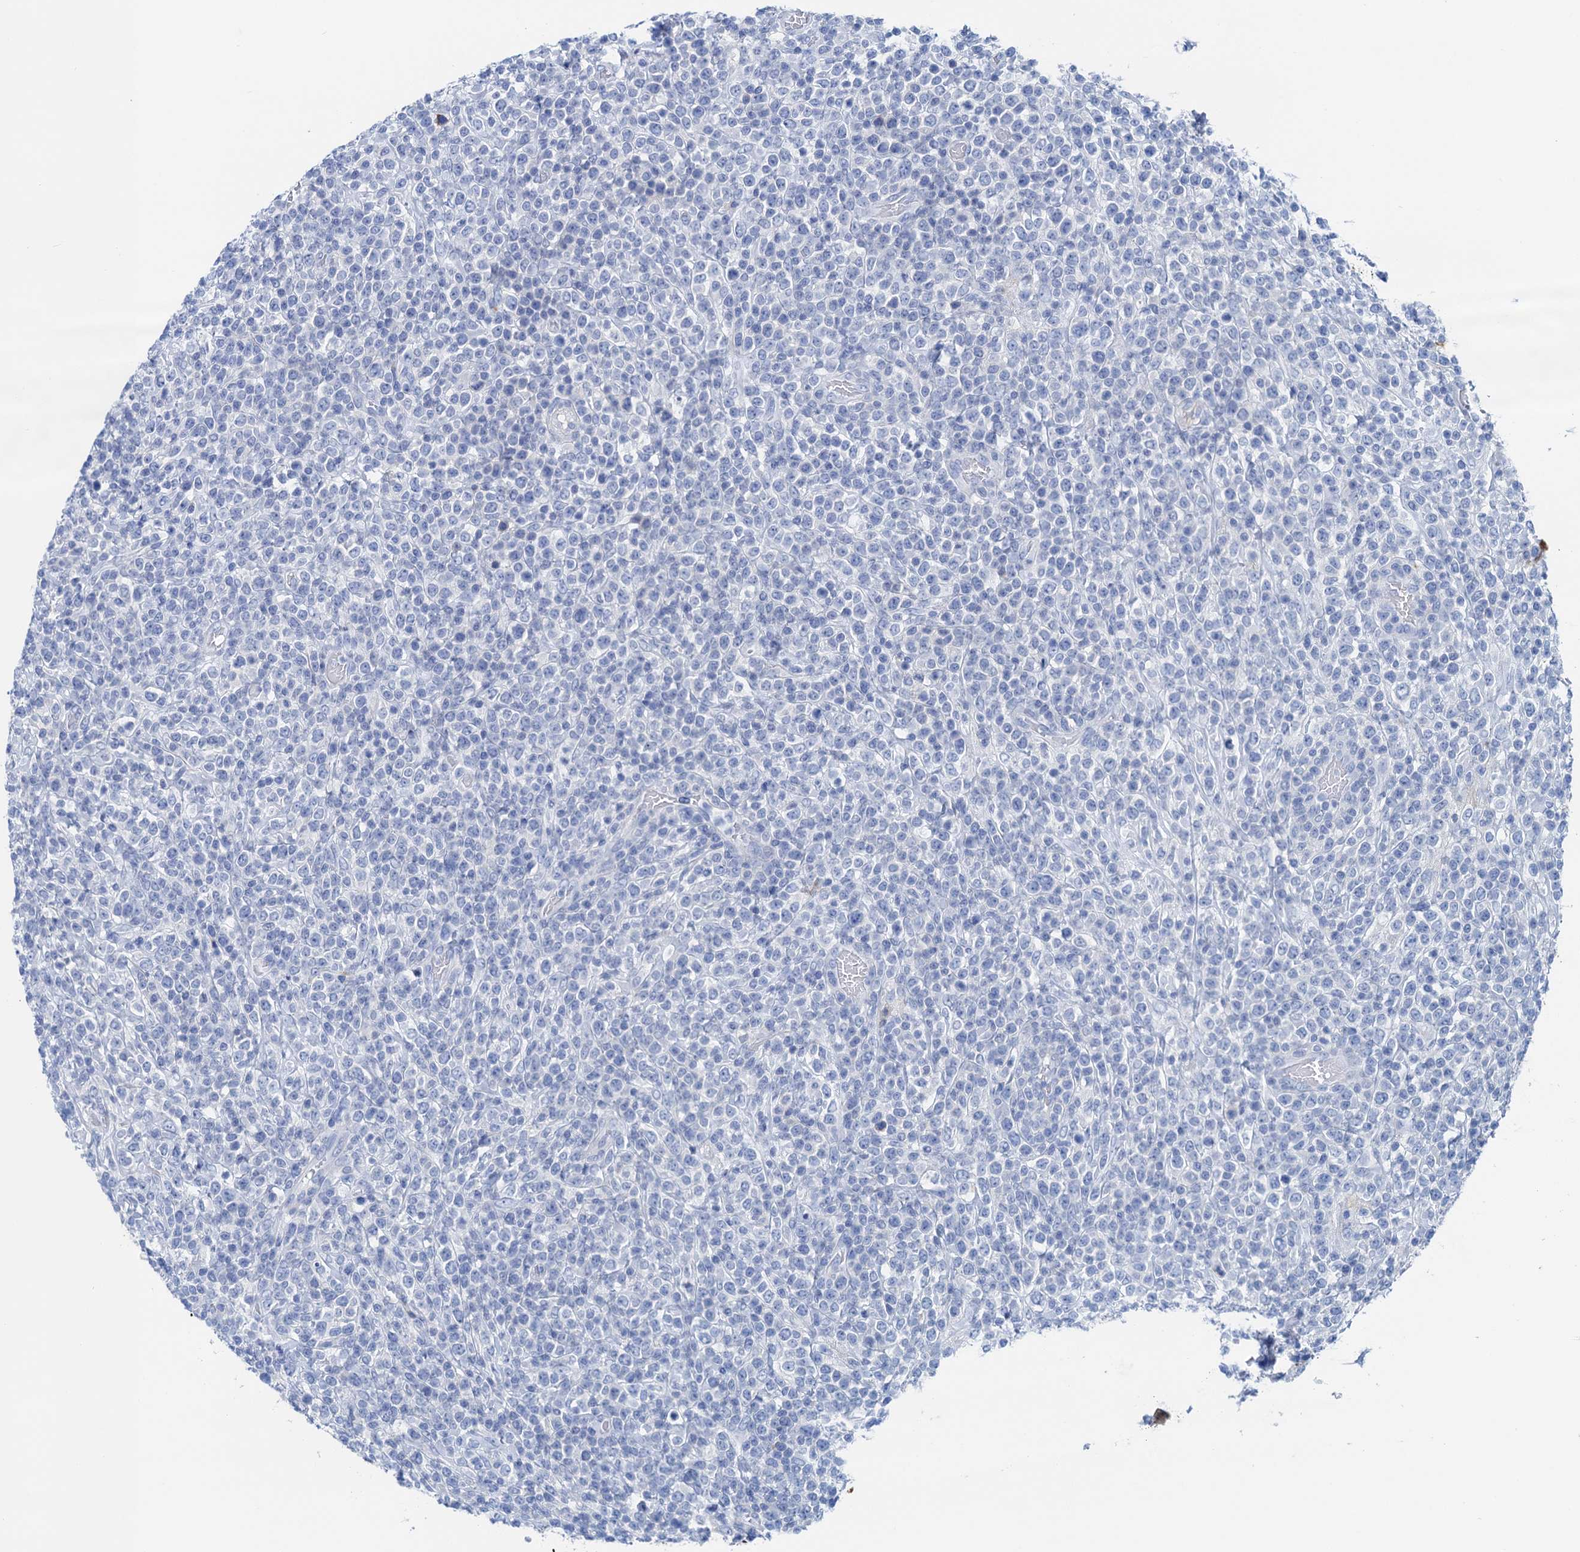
{"staining": {"intensity": "negative", "quantity": "none", "location": "none"}, "tissue": "lymphoma", "cell_type": "Tumor cells", "image_type": "cancer", "snomed": [{"axis": "morphology", "description": "Malignant lymphoma, non-Hodgkin's type, High grade"}, {"axis": "topography", "description": "Colon"}], "caption": "Protein analysis of lymphoma shows no significant staining in tumor cells.", "gene": "NLRP10", "patient": {"sex": "female", "age": 53}}